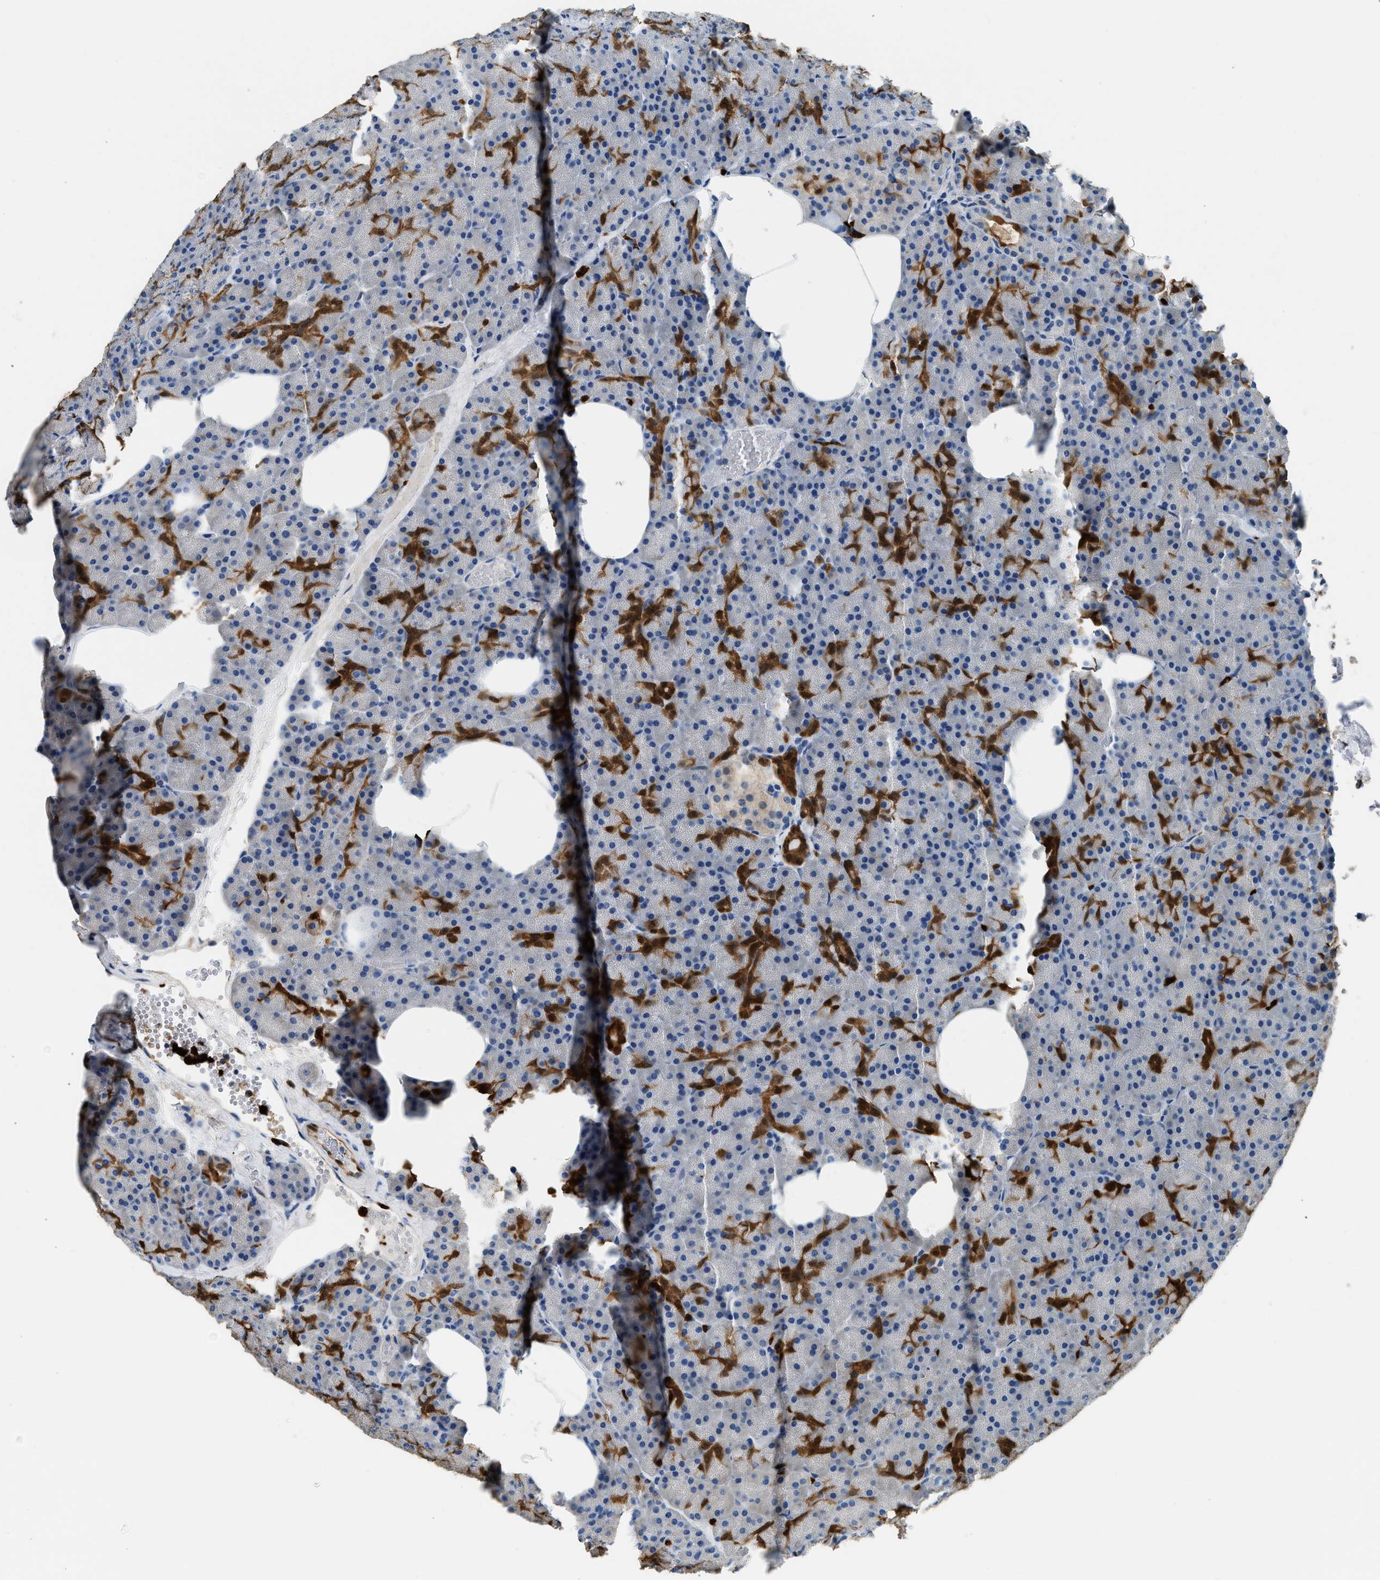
{"staining": {"intensity": "strong", "quantity": "25%-75%", "location": "cytoplasmic/membranous,nuclear"}, "tissue": "pancreas", "cell_type": "Exocrine glandular cells", "image_type": "normal", "snomed": [{"axis": "morphology", "description": "Normal tissue, NOS"}, {"axis": "morphology", "description": "Carcinoid, malignant, NOS"}, {"axis": "topography", "description": "Pancreas"}], "caption": "Immunohistochemistry photomicrograph of normal human pancreas stained for a protein (brown), which demonstrates high levels of strong cytoplasmic/membranous,nuclear positivity in approximately 25%-75% of exocrine glandular cells.", "gene": "ANXA3", "patient": {"sex": "female", "age": 35}}